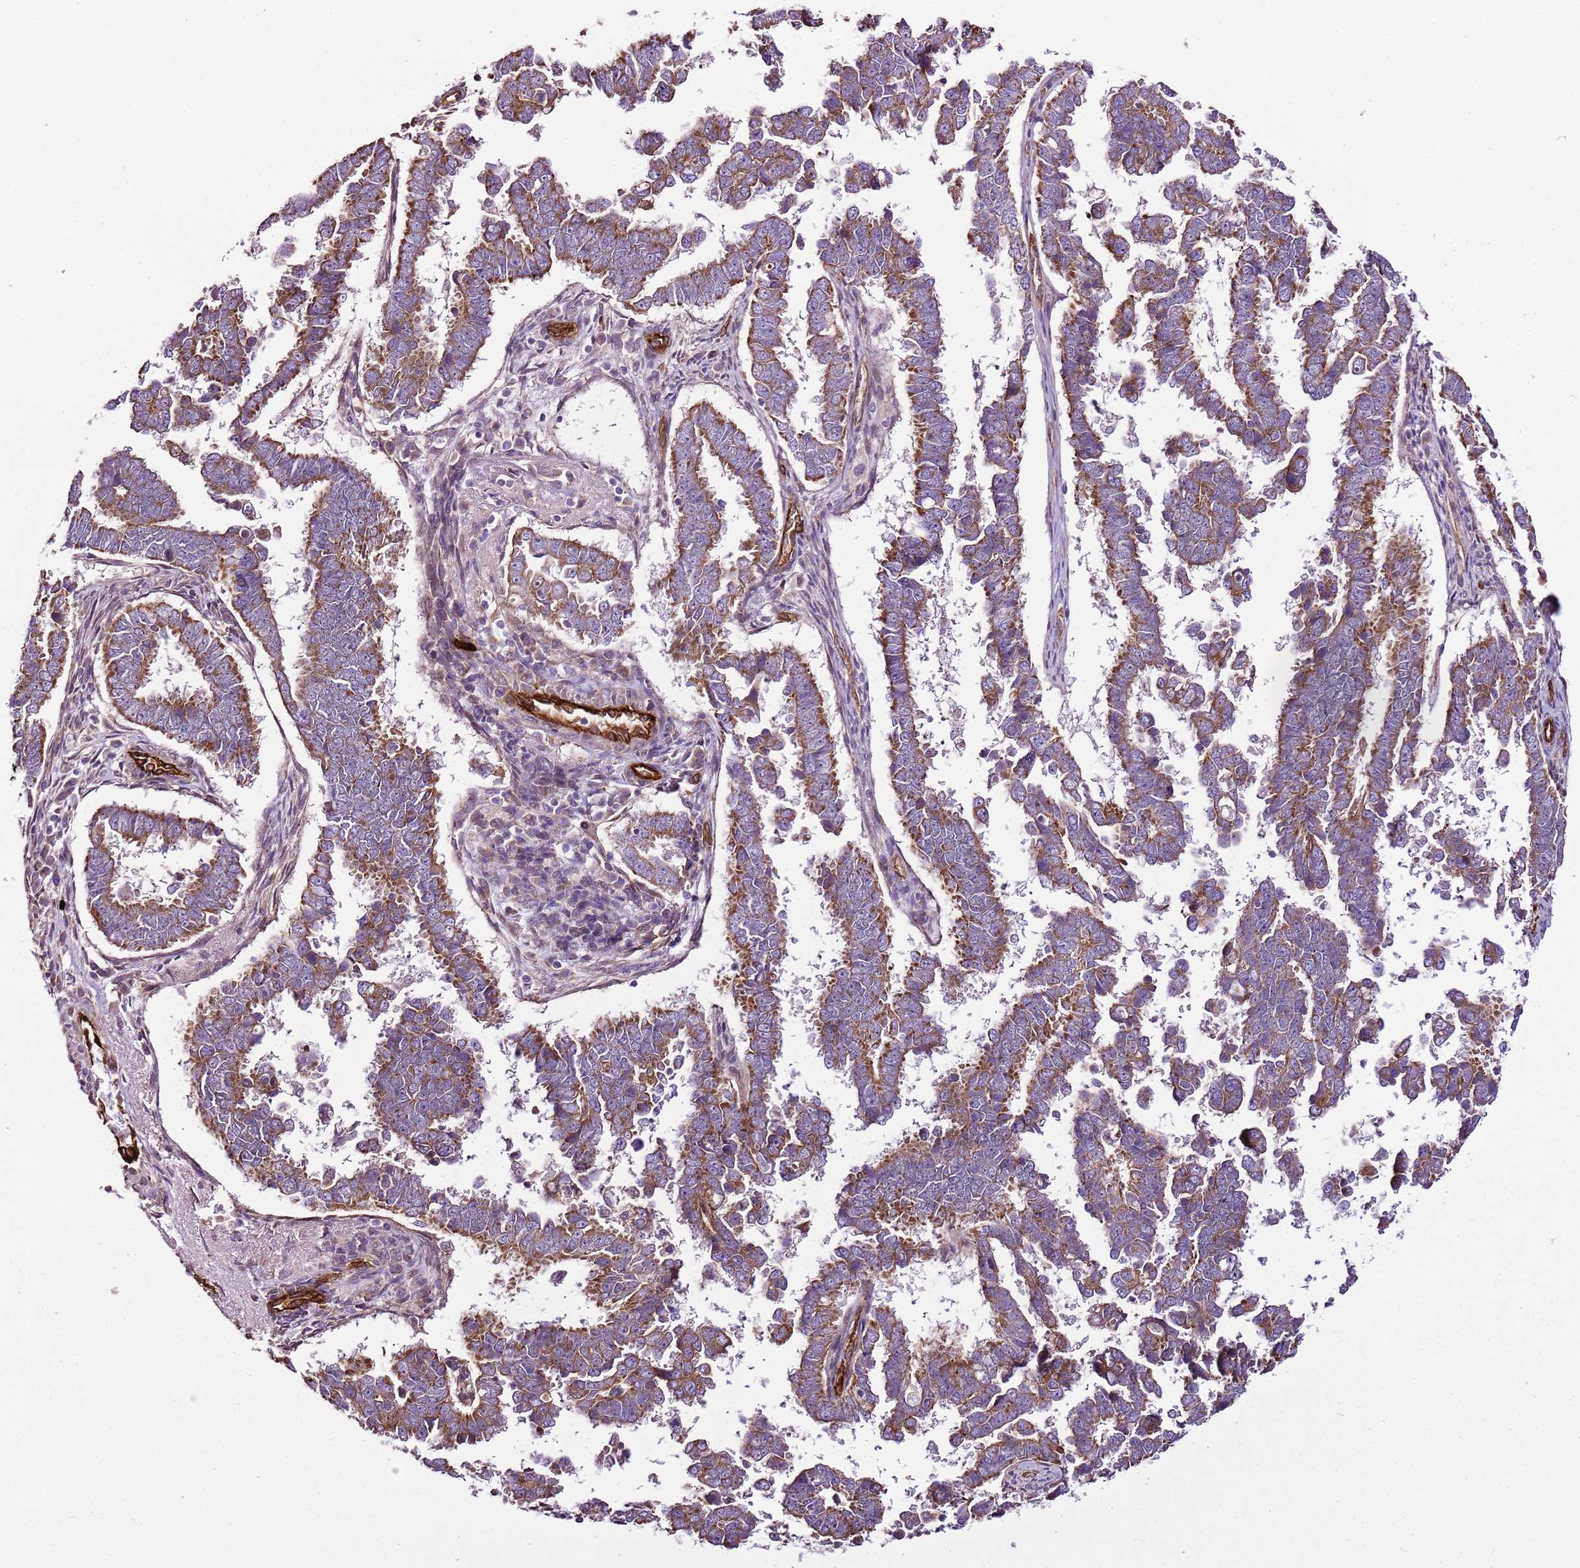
{"staining": {"intensity": "moderate", "quantity": ">75%", "location": "cytoplasmic/membranous"}, "tissue": "endometrial cancer", "cell_type": "Tumor cells", "image_type": "cancer", "snomed": [{"axis": "morphology", "description": "Adenocarcinoma, NOS"}, {"axis": "topography", "description": "Endometrium"}], "caption": "This image demonstrates IHC staining of human endometrial cancer, with medium moderate cytoplasmic/membranous positivity in about >75% of tumor cells.", "gene": "ZNF827", "patient": {"sex": "female", "age": 75}}